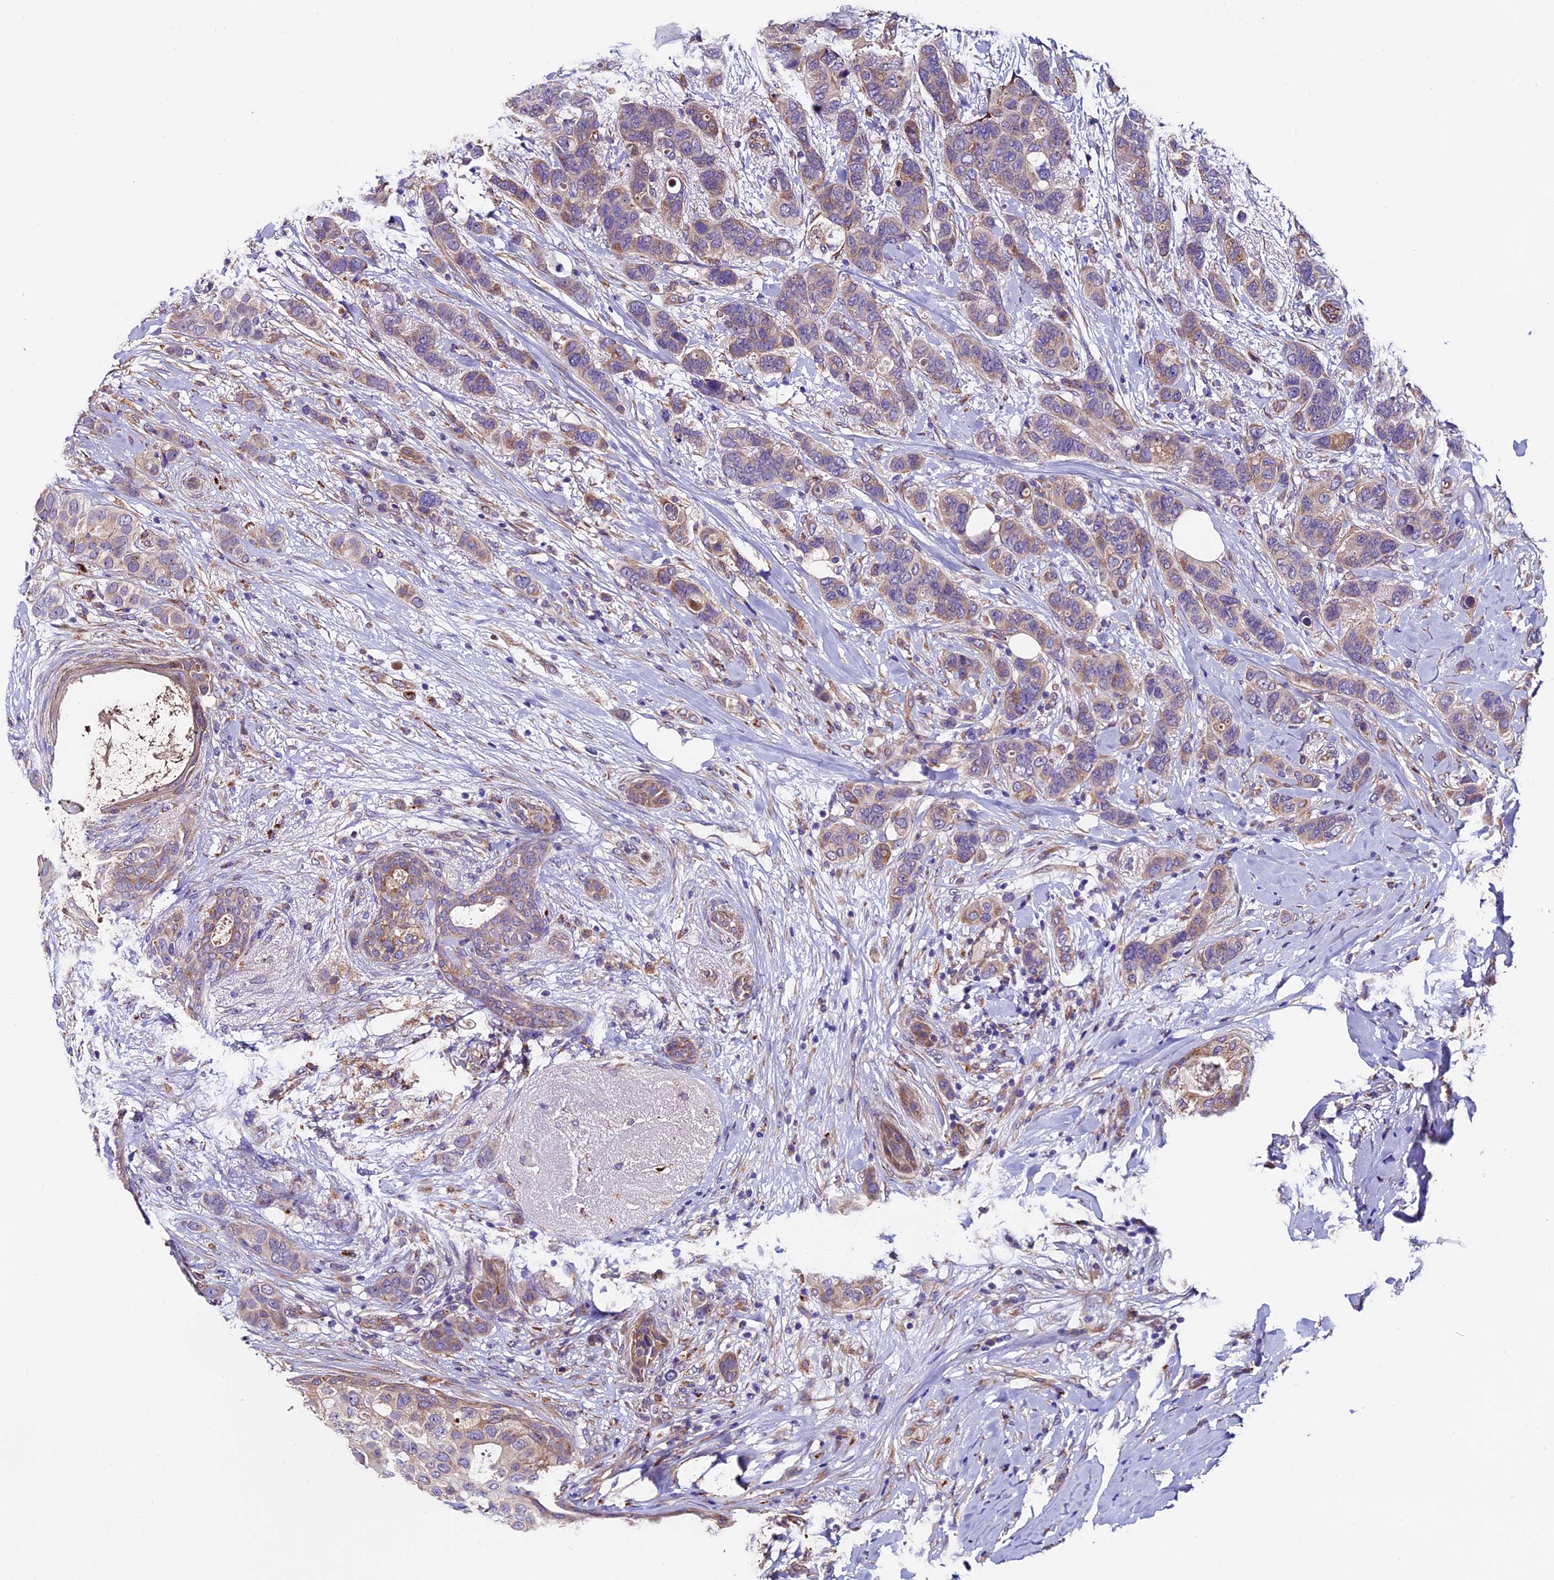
{"staining": {"intensity": "weak", "quantity": ">75%", "location": "cytoplasmic/membranous"}, "tissue": "breast cancer", "cell_type": "Tumor cells", "image_type": "cancer", "snomed": [{"axis": "morphology", "description": "Lobular carcinoma"}, {"axis": "topography", "description": "Breast"}], "caption": "DAB immunohistochemical staining of human breast cancer displays weak cytoplasmic/membranous protein positivity in approximately >75% of tumor cells.", "gene": "CLN5", "patient": {"sex": "female", "age": 51}}